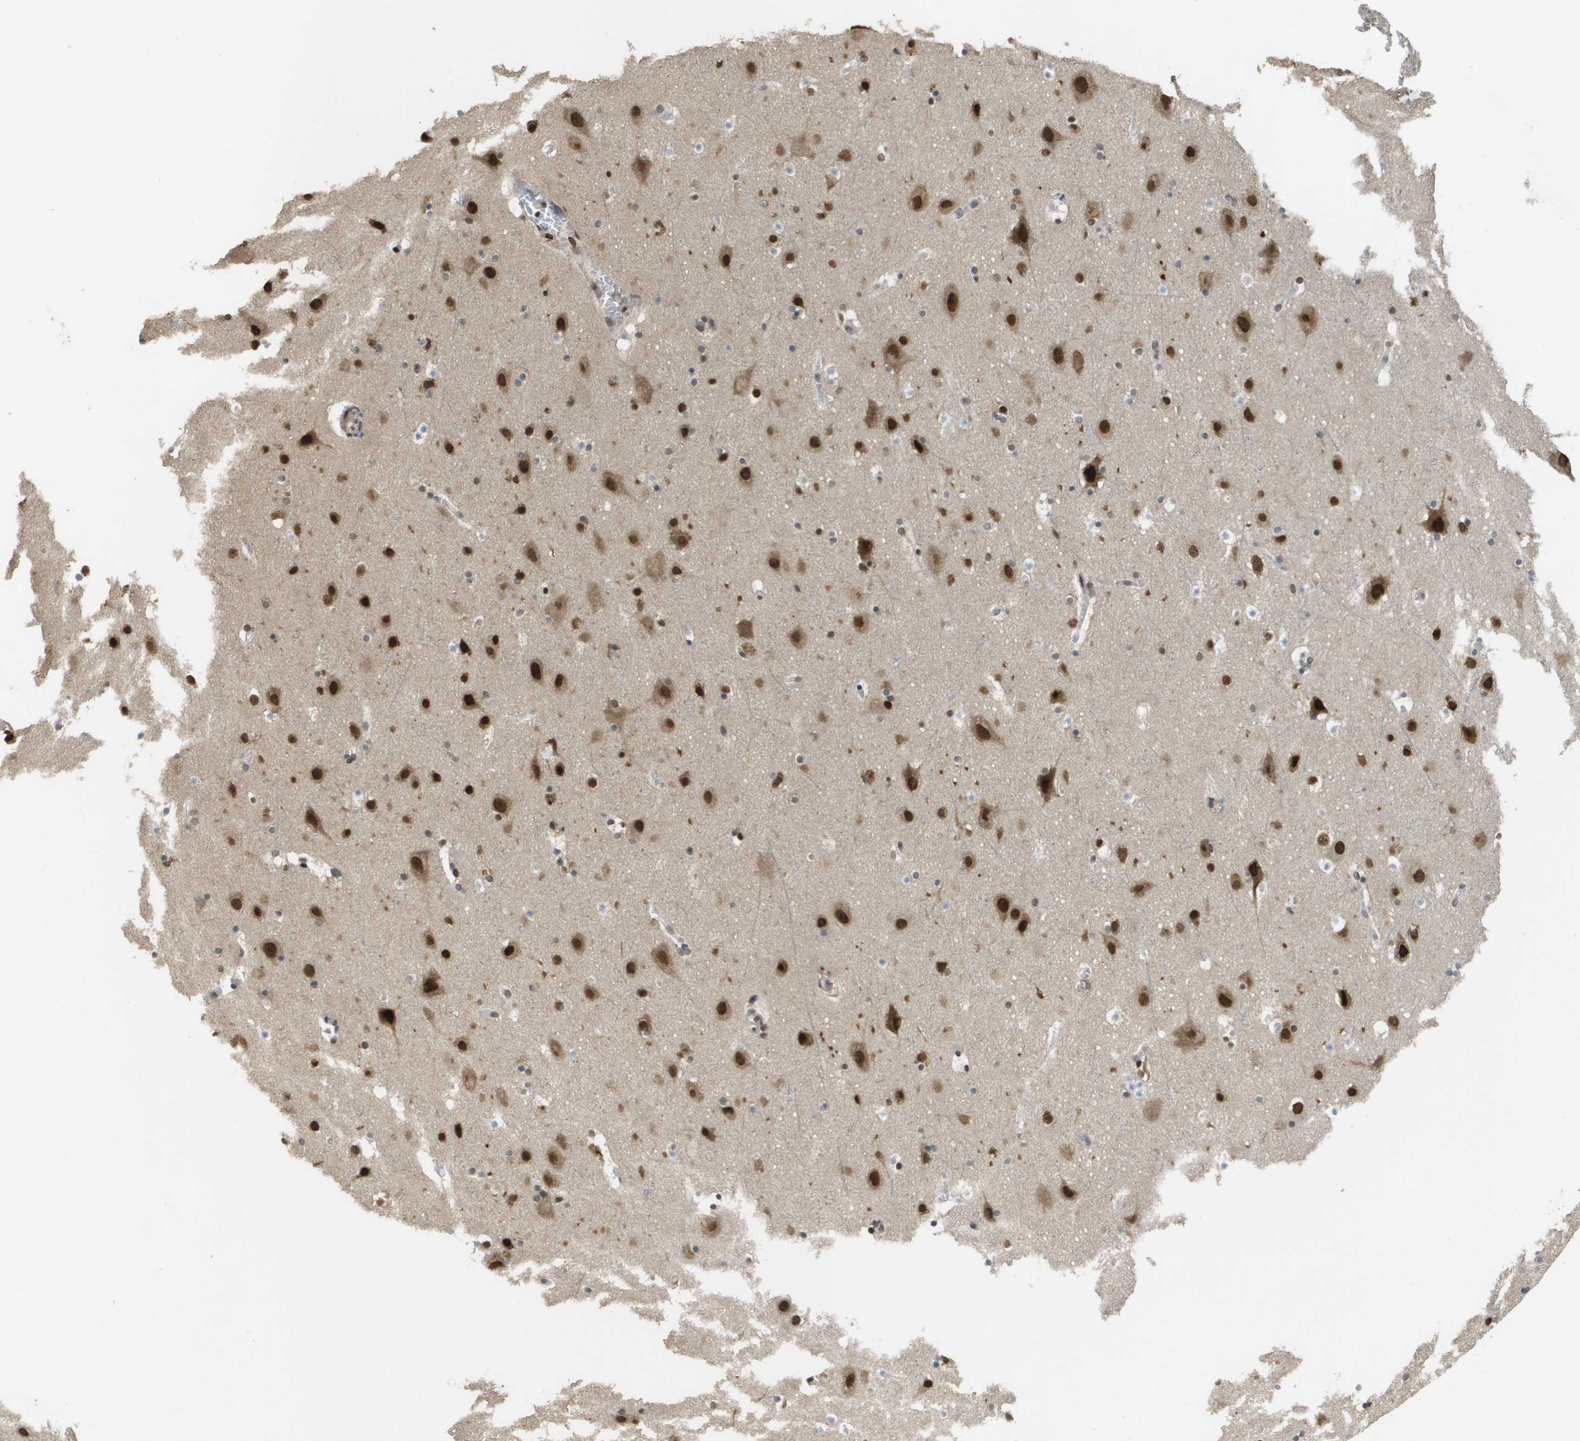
{"staining": {"intensity": "weak", "quantity": ">75%", "location": "nuclear"}, "tissue": "cerebral cortex", "cell_type": "Endothelial cells", "image_type": "normal", "snomed": [{"axis": "morphology", "description": "Normal tissue, NOS"}, {"axis": "topography", "description": "Cerebral cortex"}], "caption": "Weak nuclear protein staining is identified in about >75% of endothelial cells in cerebral cortex.", "gene": "KAT5", "patient": {"sex": "male", "age": 45}}